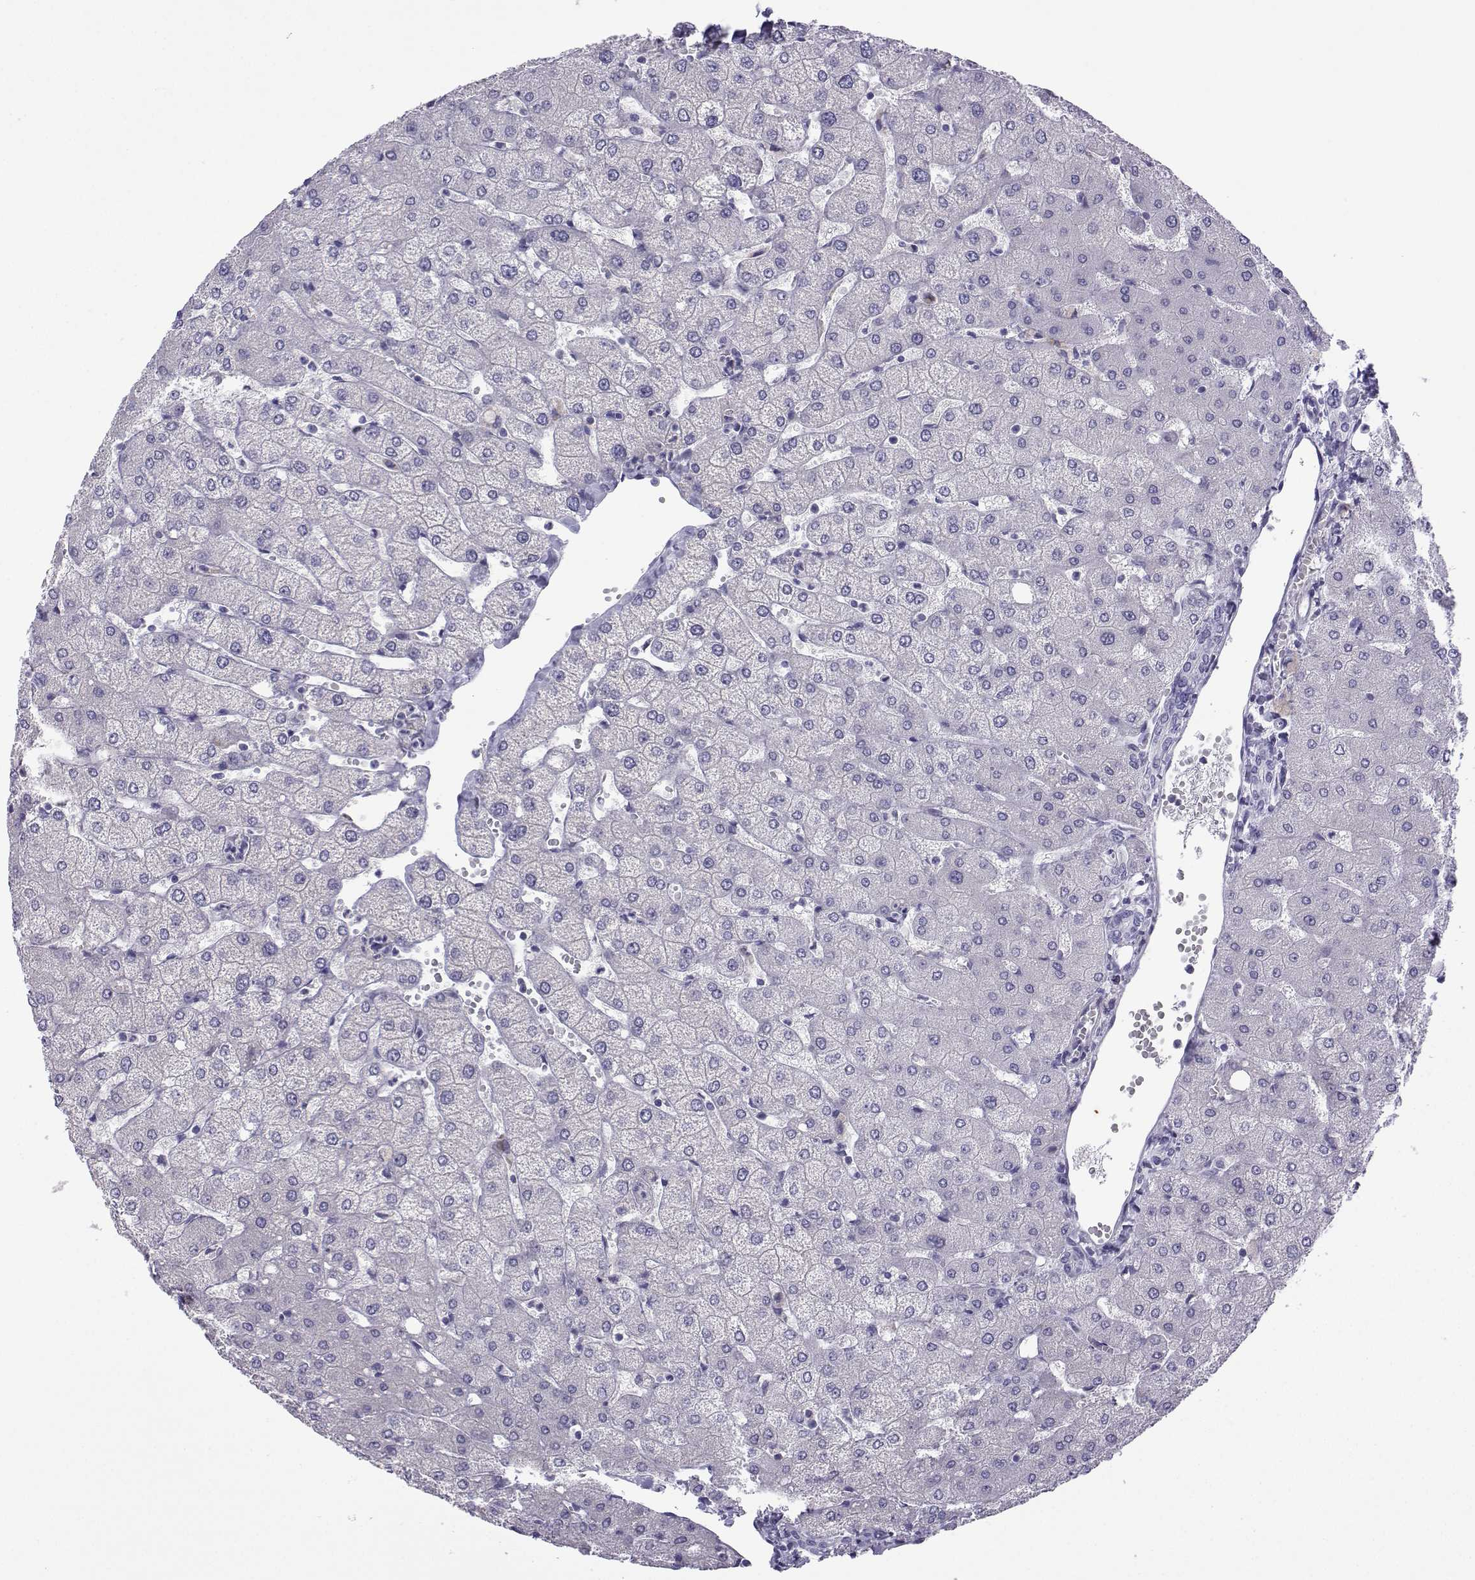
{"staining": {"intensity": "negative", "quantity": "none", "location": "none"}, "tissue": "liver", "cell_type": "Cholangiocytes", "image_type": "normal", "snomed": [{"axis": "morphology", "description": "Normal tissue, NOS"}, {"axis": "topography", "description": "Liver"}], "caption": "There is no significant positivity in cholangiocytes of liver.", "gene": "CFAP70", "patient": {"sex": "female", "age": 54}}